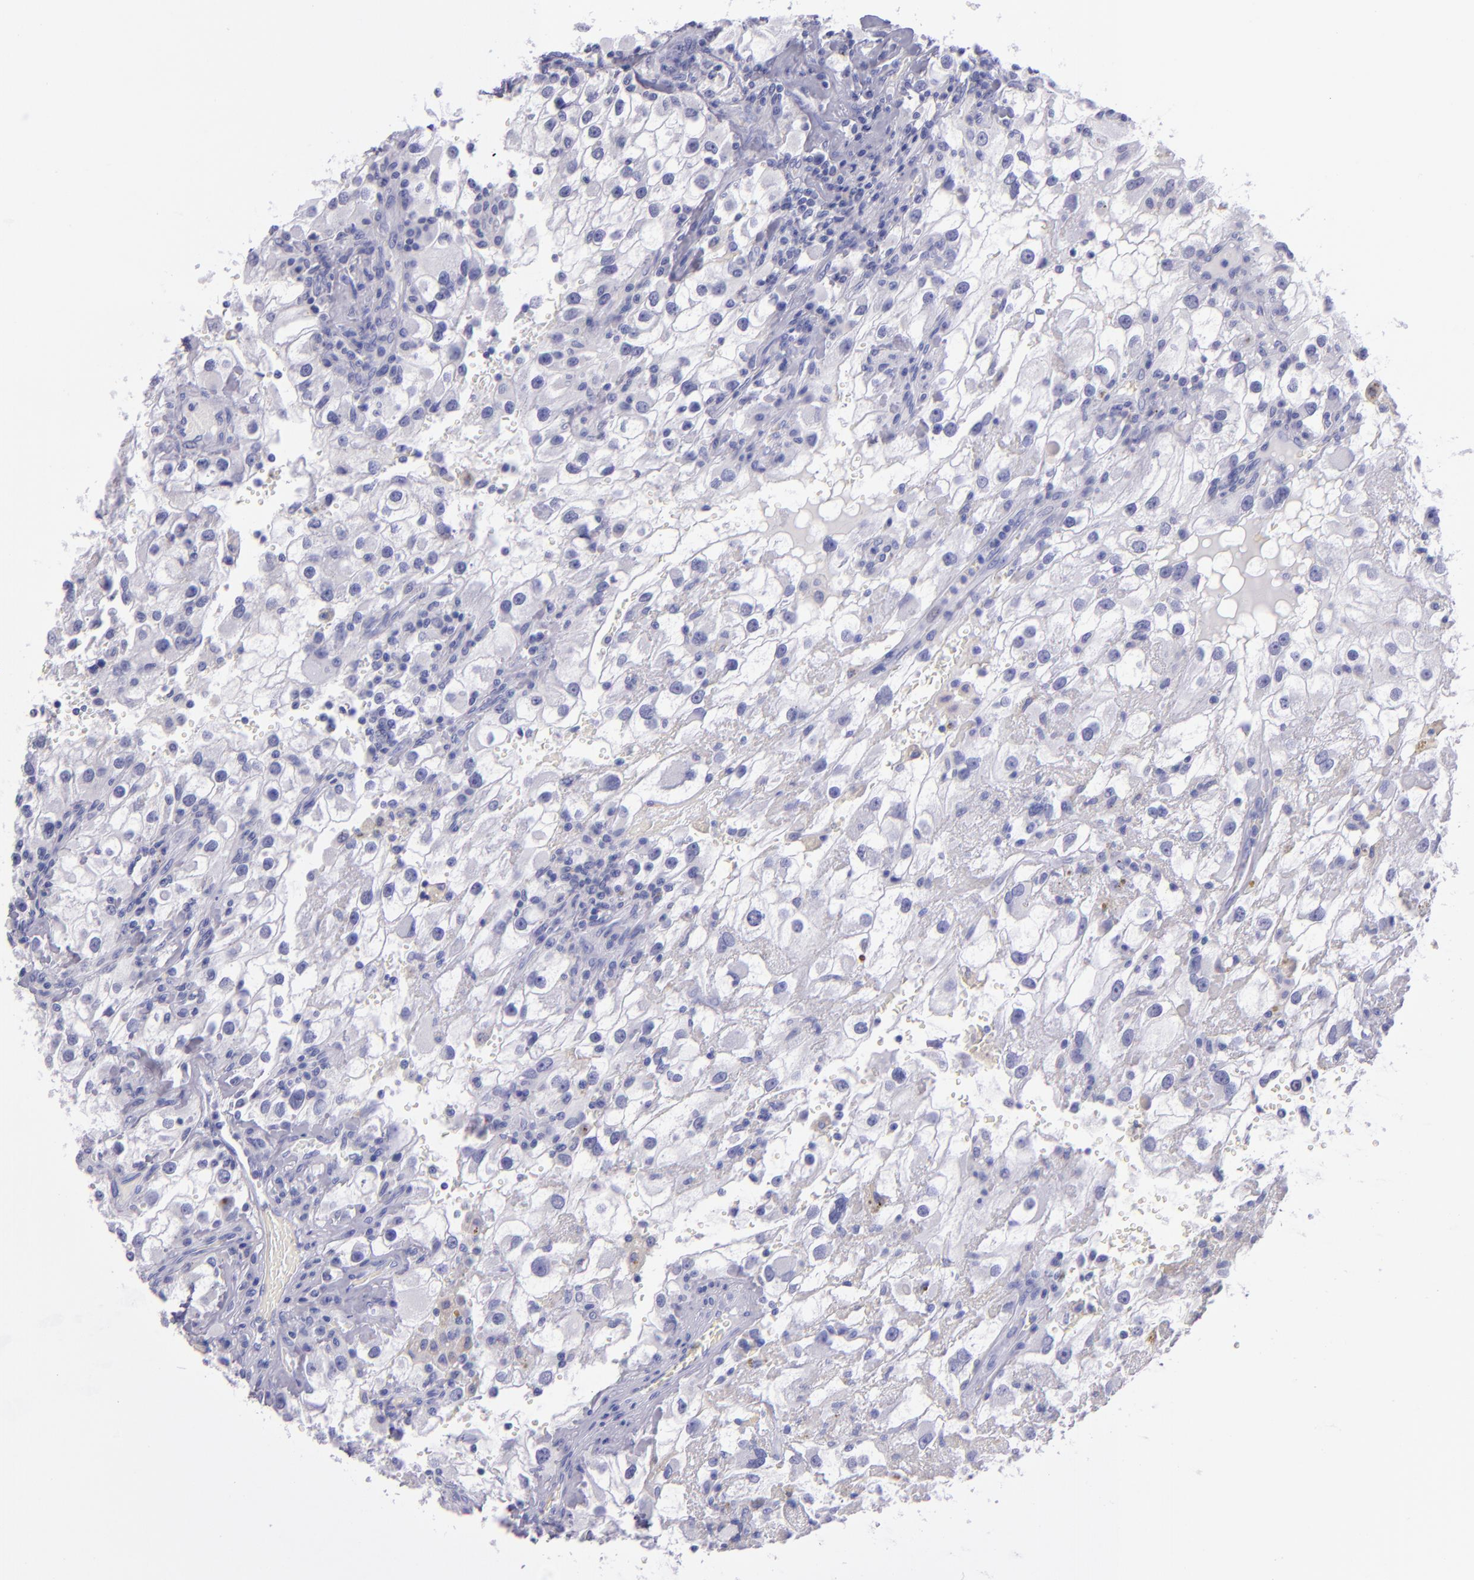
{"staining": {"intensity": "negative", "quantity": "none", "location": "none"}, "tissue": "renal cancer", "cell_type": "Tumor cells", "image_type": "cancer", "snomed": [{"axis": "morphology", "description": "Adenocarcinoma, NOS"}, {"axis": "topography", "description": "Kidney"}], "caption": "Immunohistochemical staining of renal cancer (adenocarcinoma) exhibits no significant expression in tumor cells.", "gene": "TNNT3", "patient": {"sex": "female", "age": 52}}